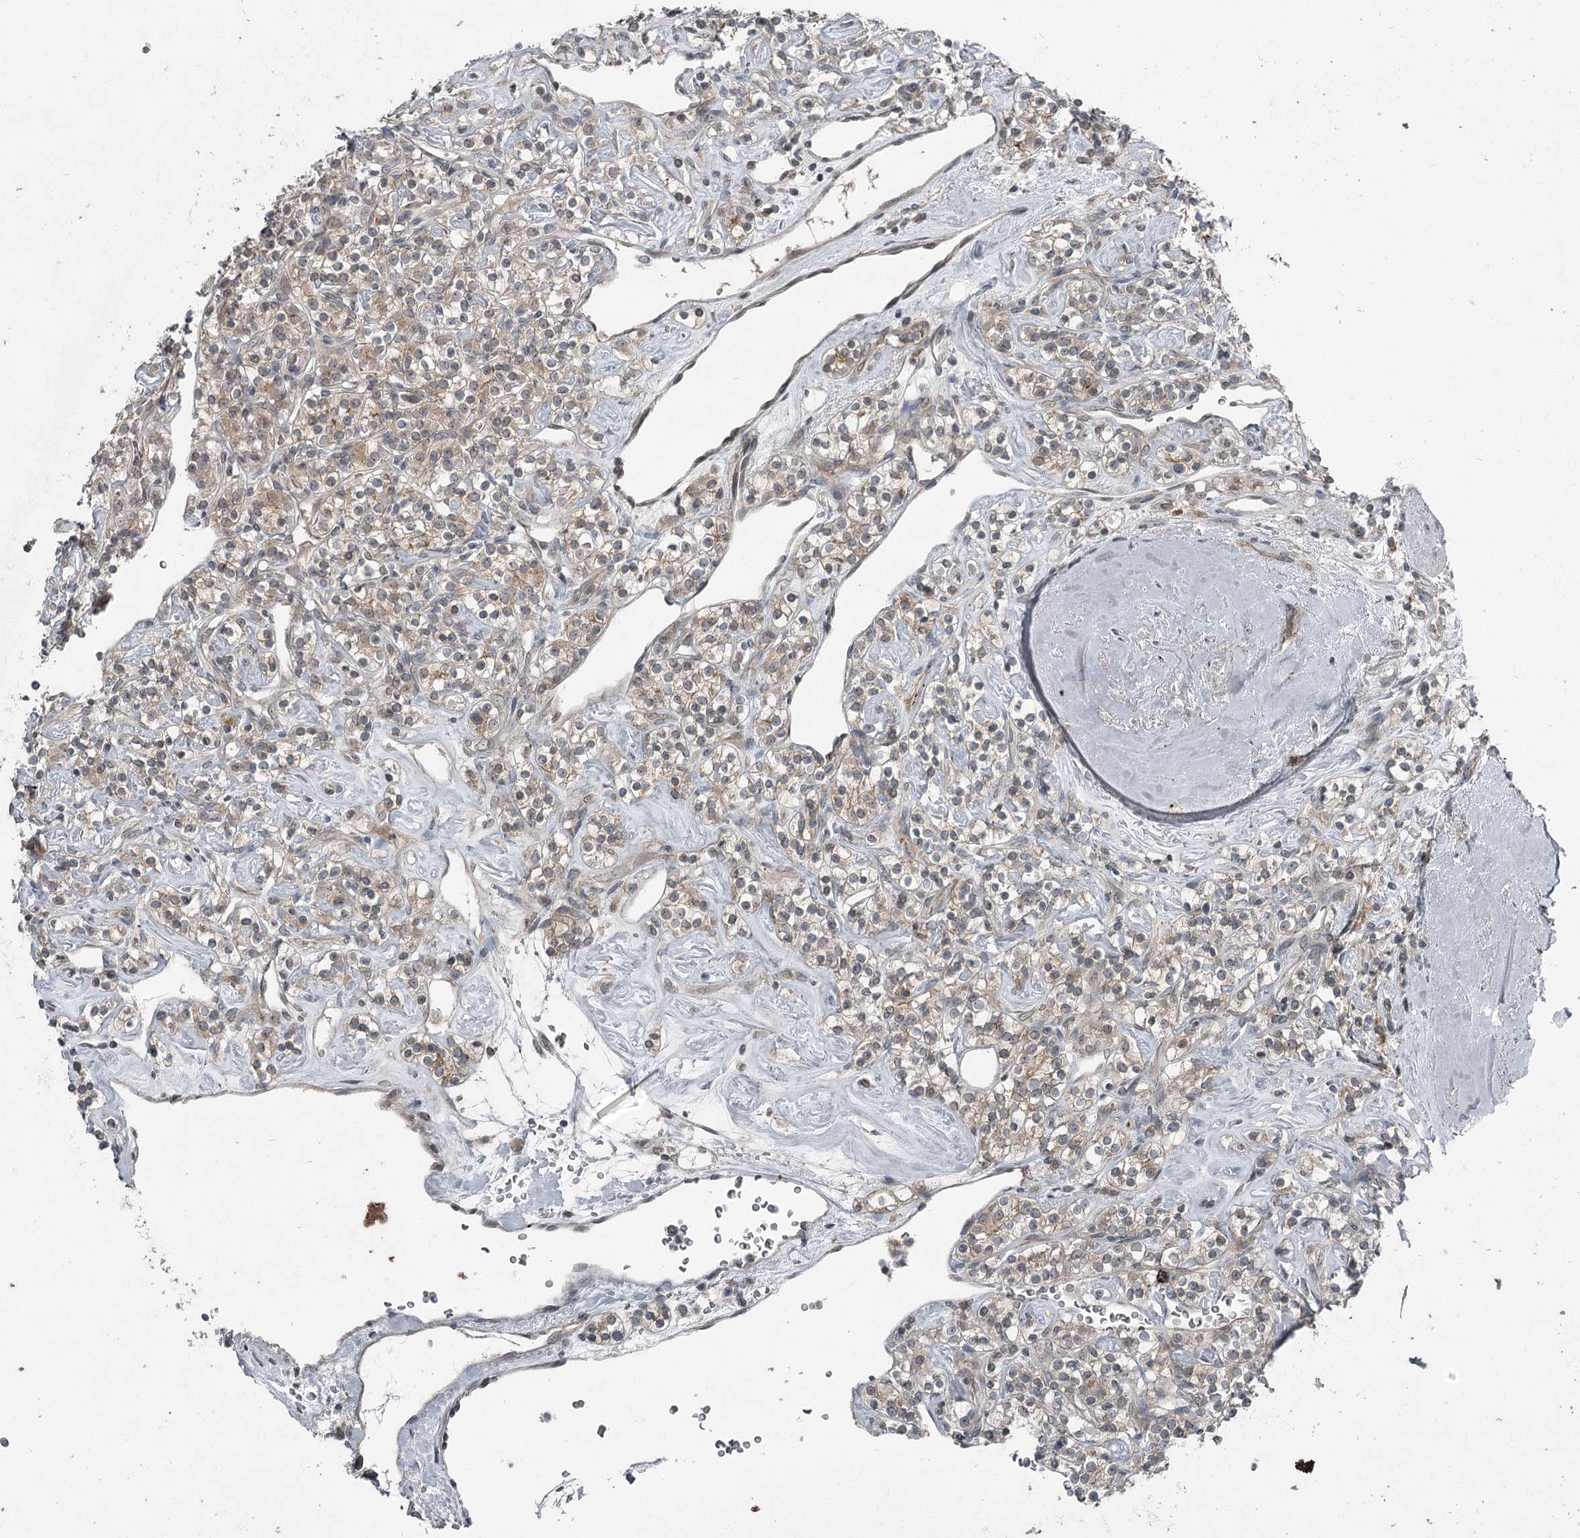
{"staining": {"intensity": "weak", "quantity": ">75%", "location": "cytoplasmic/membranous"}, "tissue": "renal cancer", "cell_type": "Tumor cells", "image_type": "cancer", "snomed": [{"axis": "morphology", "description": "Adenocarcinoma, NOS"}, {"axis": "topography", "description": "Kidney"}], "caption": "IHC staining of renal cancer (adenocarcinoma), which reveals low levels of weak cytoplasmic/membranous staining in about >75% of tumor cells indicating weak cytoplasmic/membranous protein staining. The staining was performed using DAB (3,3'-diaminobenzidine) (brown) for protein detection and nuclei were counterstained in hematoxylin (blue).", "gene": "SLC39A8", "patient": {"sex": "male", "age": 77}}